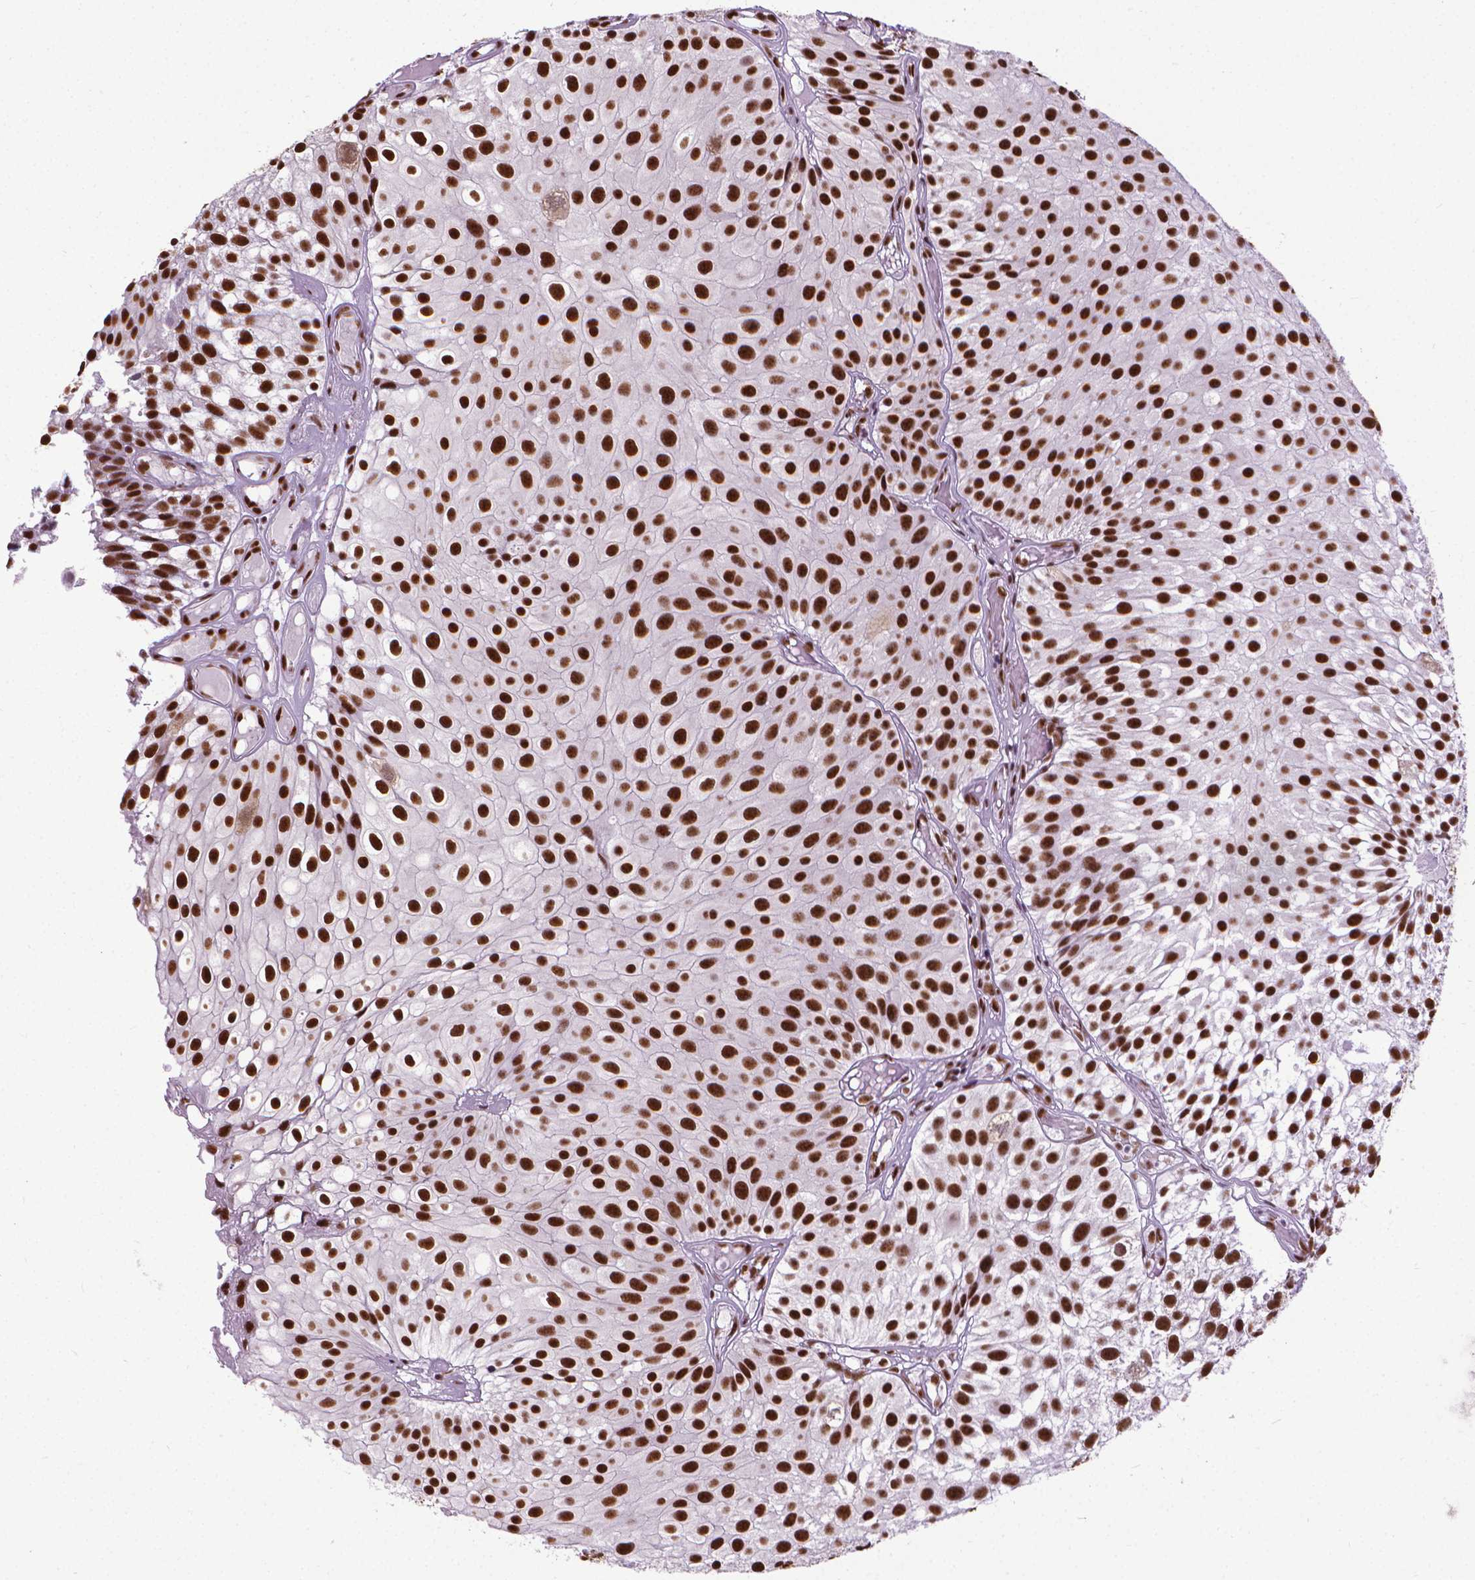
{"staining": {"intensity": "strong", "quantity": ">75%", "location": "nuclear"}, "tissue": "urothelial cancer", "cell_type": "Tumor cells", "image_type": "cancer", "snomed": [{"axis": "morphology", "description": "Urothelial carcinoma, Low grade"}, {"axis": "topography", "description": "Urinary bladder"}], "caption": "Immunohistochemistry staining of urothelial cancer, which reveals high levels of strong nuclear staining in about >75% of tumor cells indicating strong nuclear protein positivity. The staining was performed using DAB (brown) for protein detection and nuclei were counterstained in hematoxylin (blue).", "gene": "AKAP8", "patient": {"sex": "male", "age": 79}}